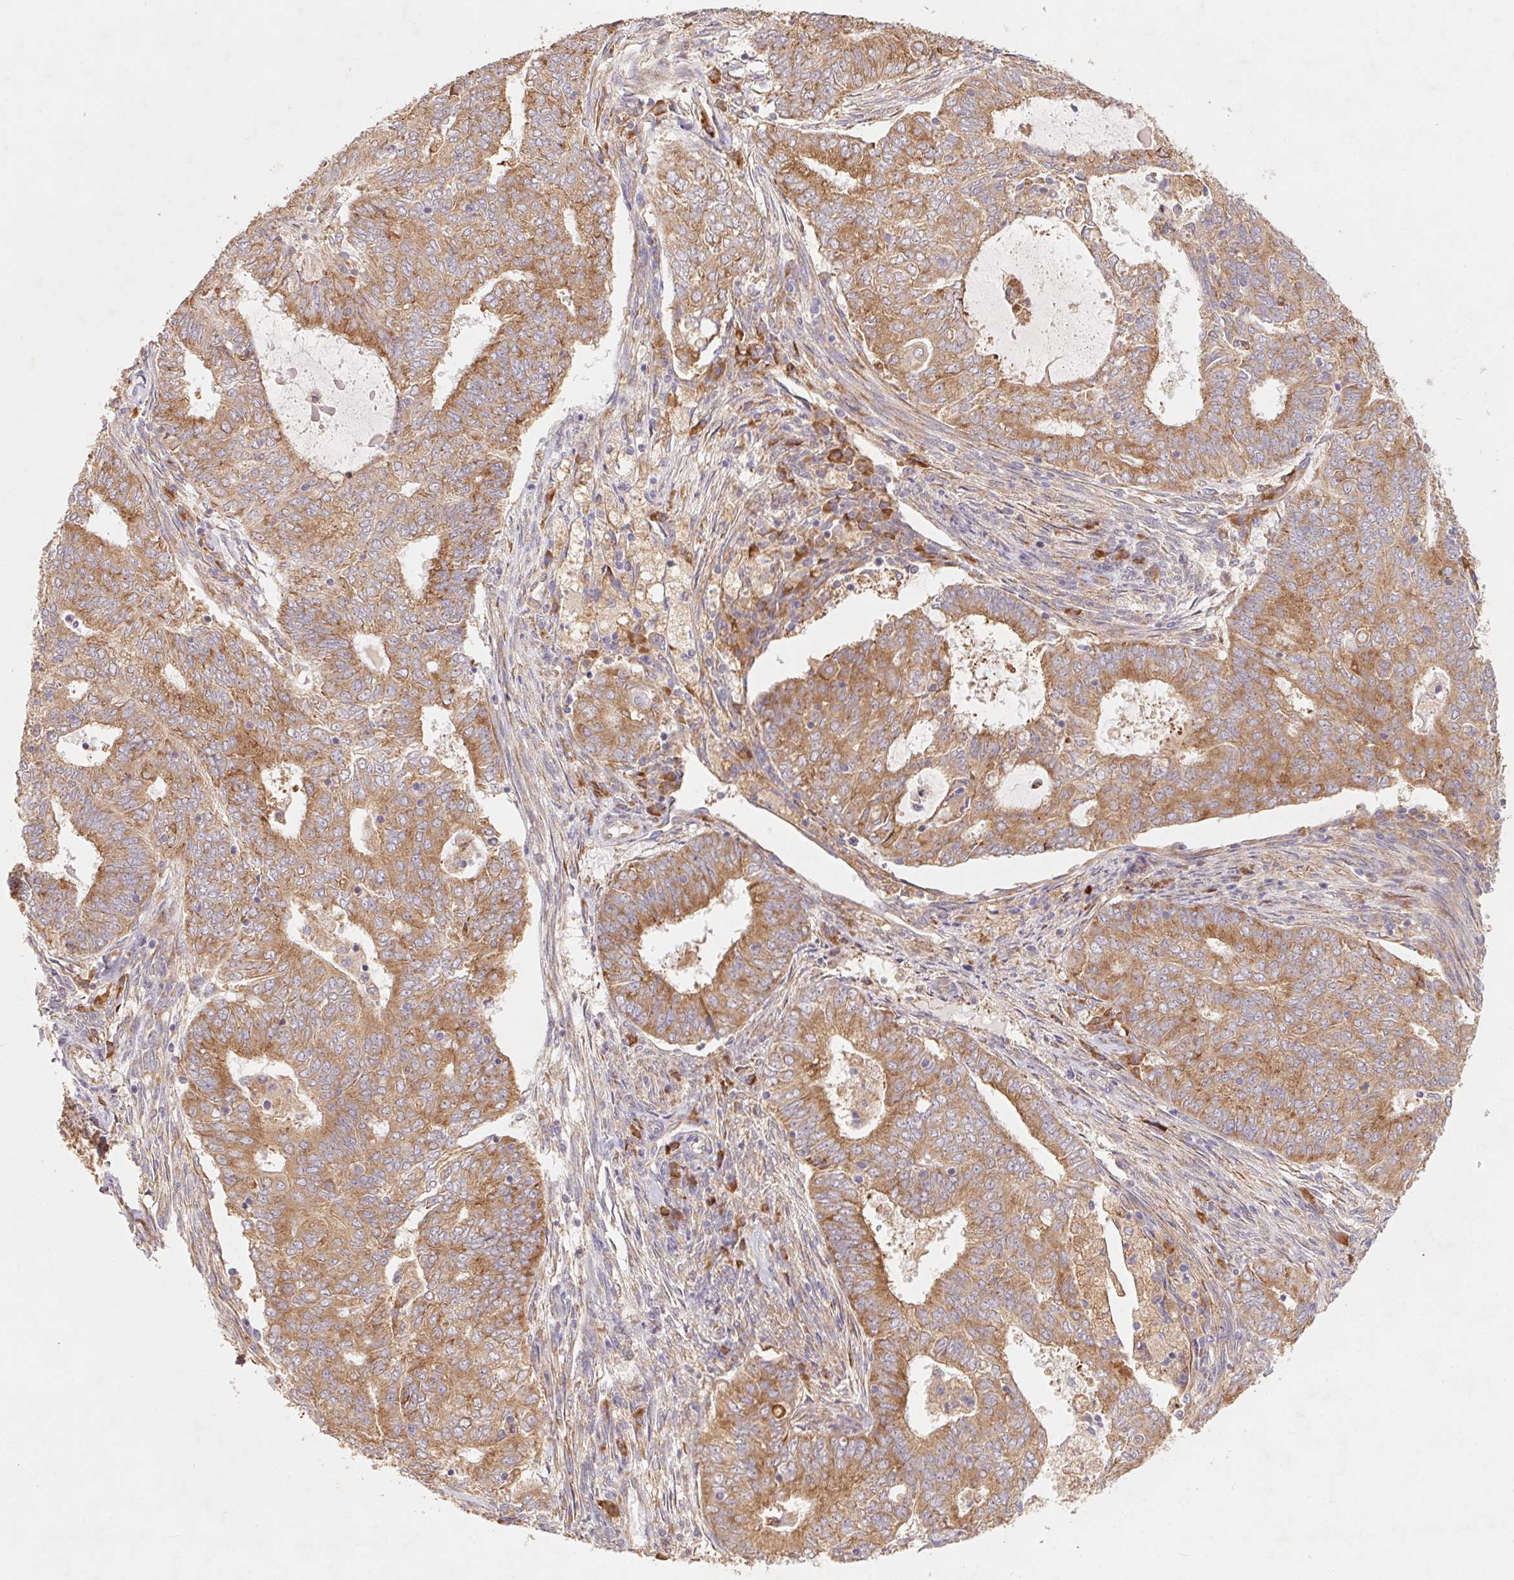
{"staining": {"intensity": "moderate", "quantity": ">75%", "location": "cytoplasmic/membranous"}, "tissue": "endometrial cancer", "cell_type": "Tumor cells", "image_type": "cancer", "snomed": [{"axis": "morphology", "description": "Adenocarcinoma, NOS"}, {"axis": "topography", "description": "Endometrium"}], "caption": "High-power microscopy captured an immunohistochemistry micrograph of endometrial adenocarcinoma, revealing moderate cytoplasmic/membranous expression in about >75% of tumor cells.", "gene": "RPL27A", "patient": {"sex": "female", "age": 62}}